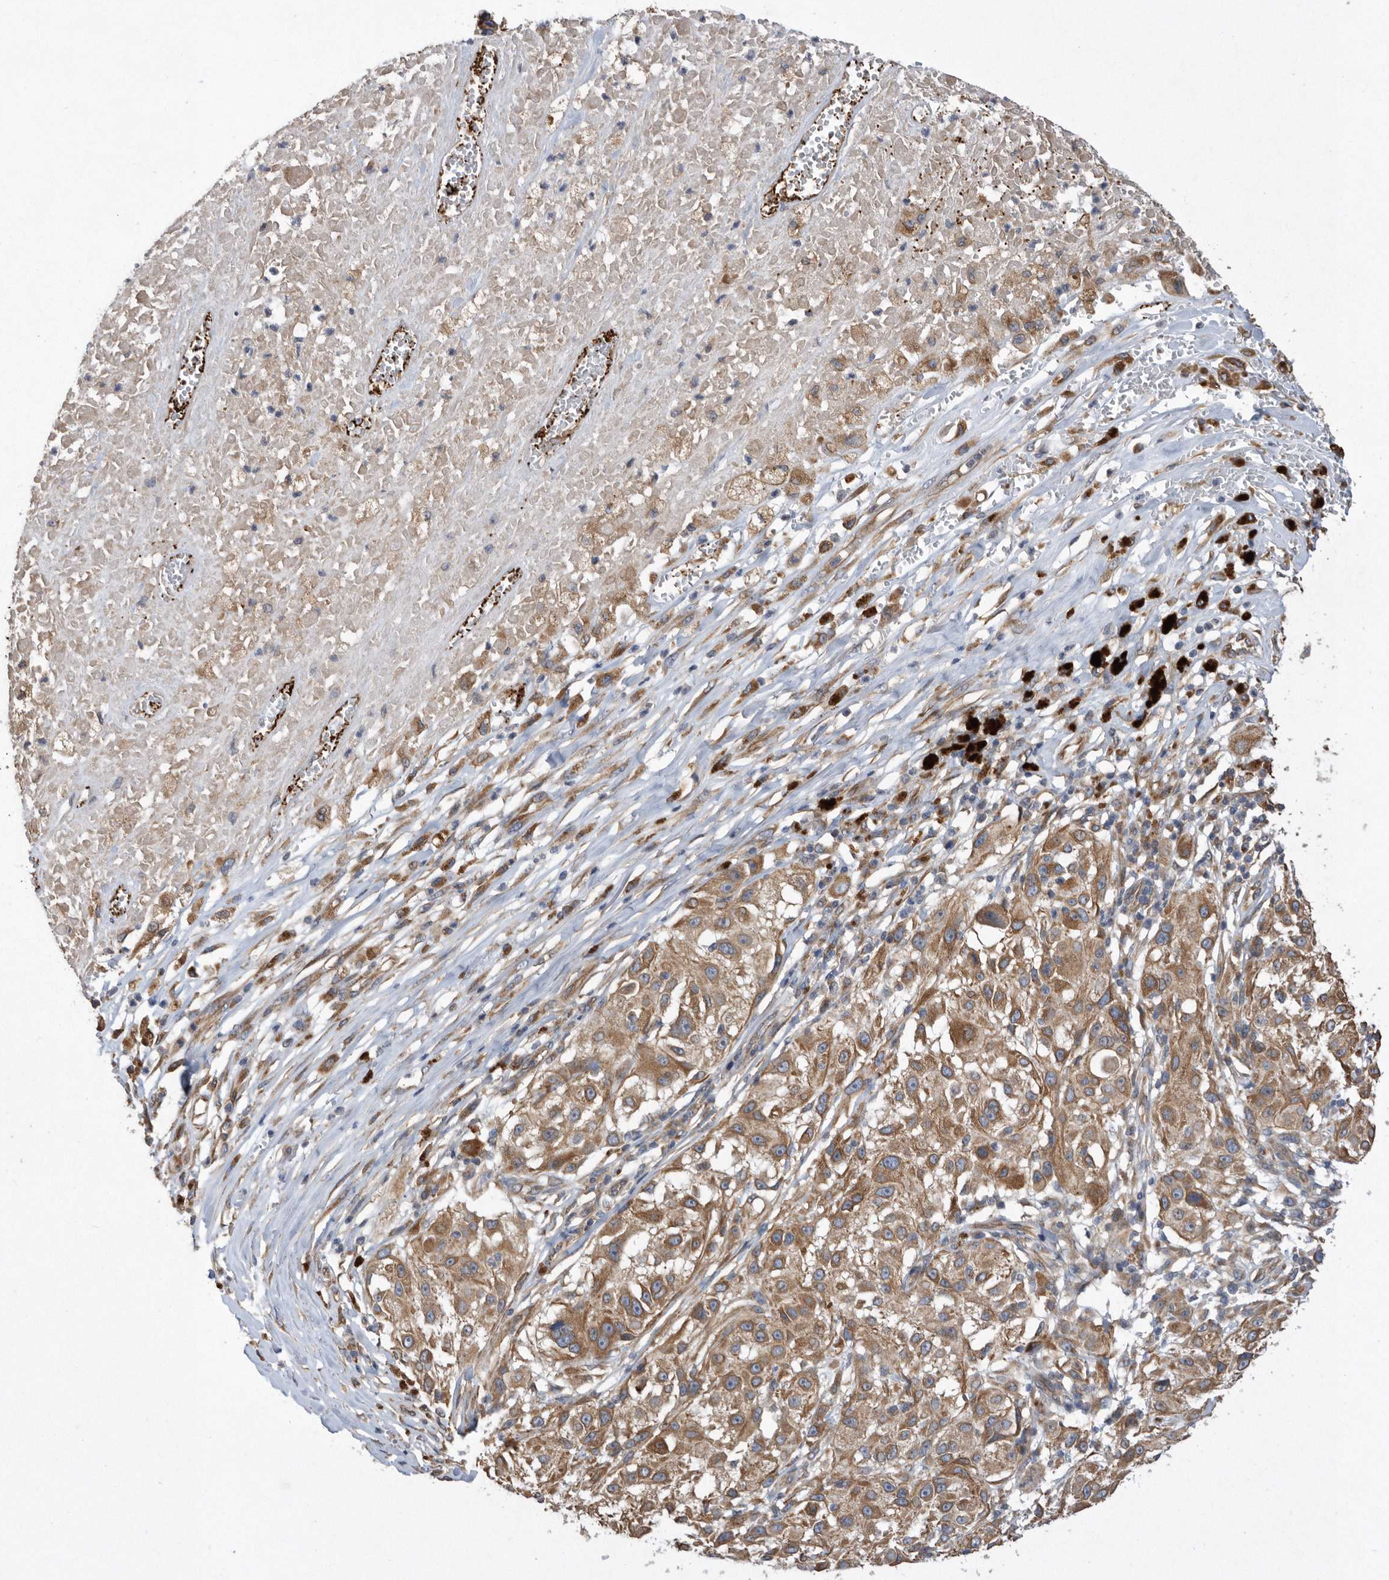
{"staining": {"intensity": "moderate", "quantity": ">75%", "location": "cytoplasmic/membranous"}, "tissue": "melanoma", "cell_type": "Tumor cells", "image_type": "cancer", "snomed": [{"axis": "morphology", "description": "Necrosis, NOS"}, {"axis": "morphology", "description": "Malignant melanoma, NOS"}, {"axis": "topography", "description": "Skin"}], "caption": "Immunohistochemistry photomicrograph of neoplastic tissue: human malignant melanoma stained using immunohistochemistry (IHC) demonstrates medium levels of moderate protein expression localized specifically in the cytoplasmic/membranous of tumor cells, appearing as a cytoplasmic/membranous brown color.", "gene": "PON2", "patient": {"sex": "female", "age": 87}}